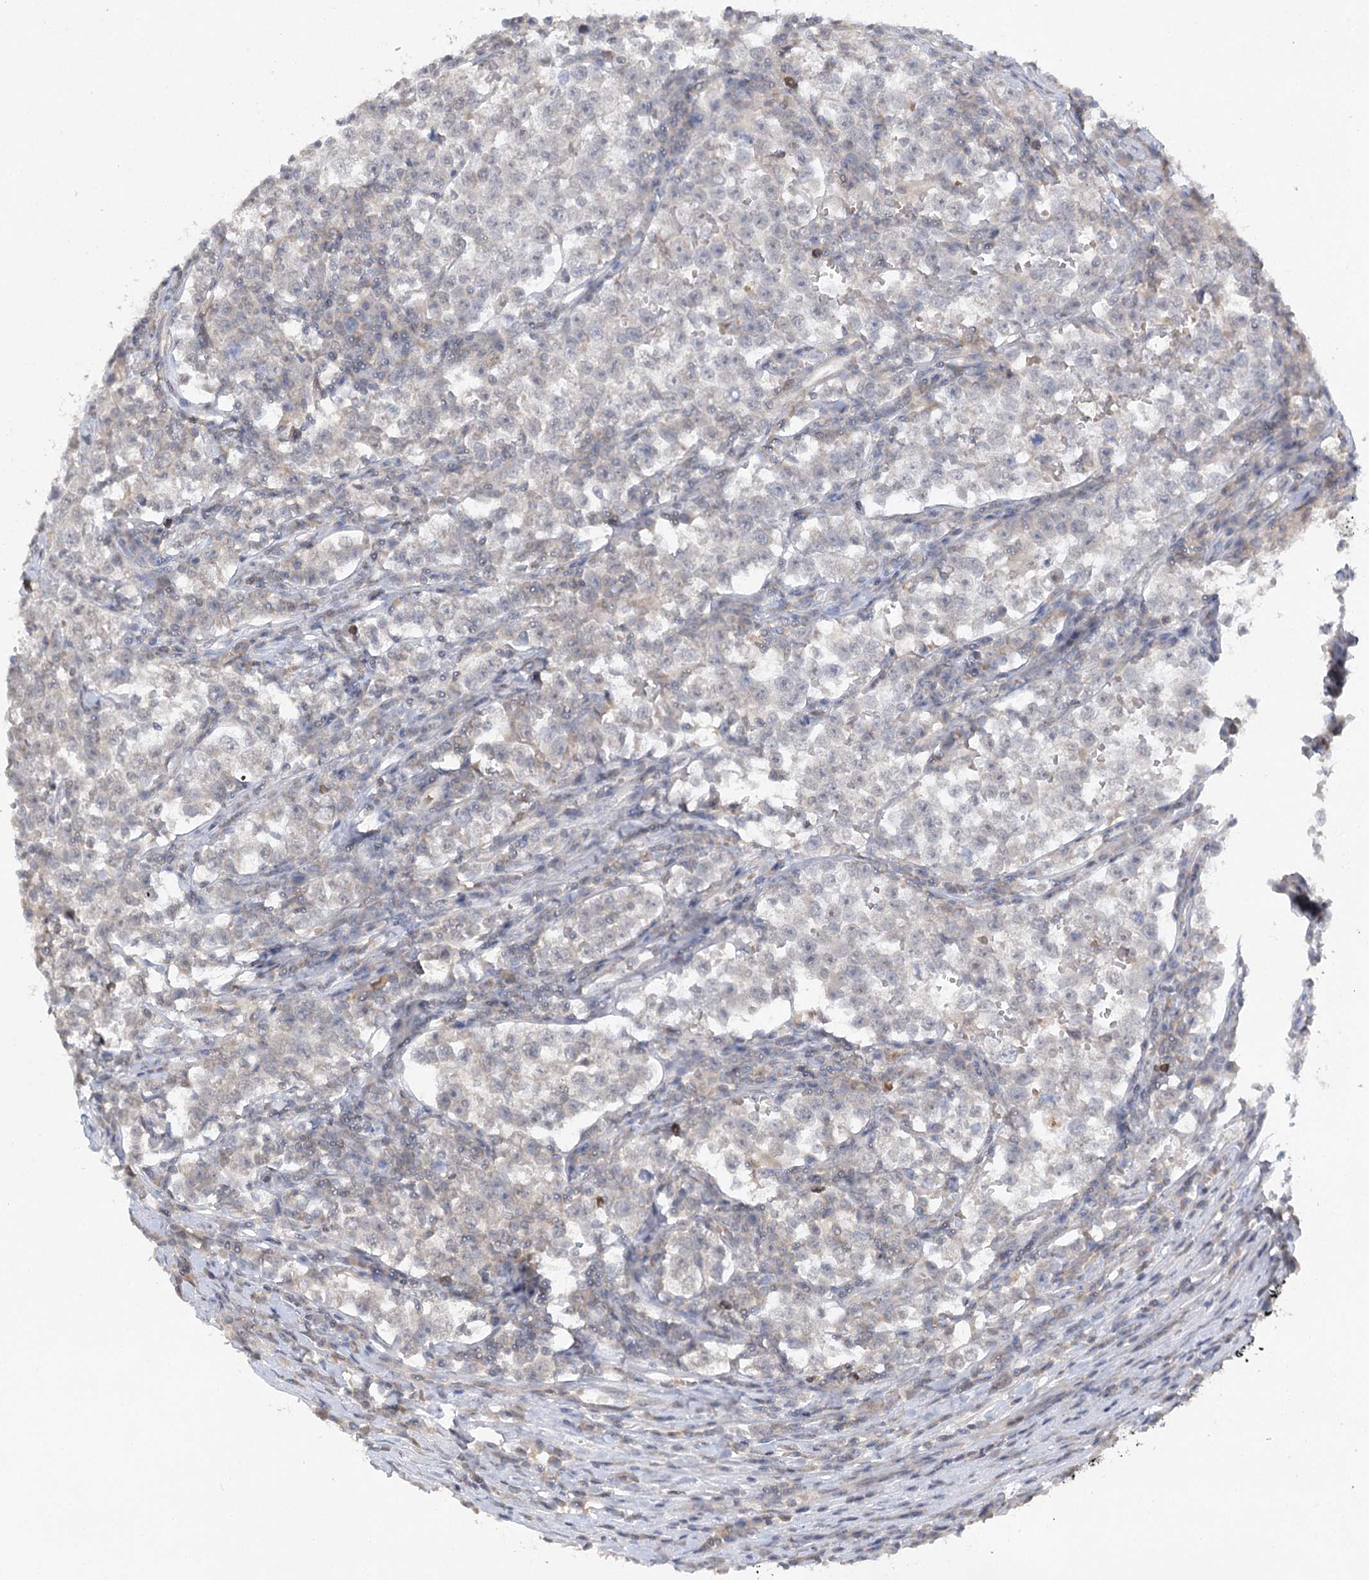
{"staining": {"intensity": "negative", "quantity": "none", "location": "none"}, "tissue": "testis cancer", "cell_type": "Tumor cells", "image_type": "cancer", "snomed": [{"axis": "morphology", "description": "Normal tissue, NOS"}, {"axis": "morphology", "description": "Seminoma, NOS"}, {"axis": "topography", "description": "Testis"}], "caption": "Immunohistochemical staining of testis cancer (seminoma) displays no significant positivity in tumor cells. The staining is performed using DAB (3,3'-diaminobenzidine) brown chromogen with nuclei counter-stained in using hematoxylin.", "gene": "TRAF3IP1", "patient": {"sex": "male", "age": 43}}